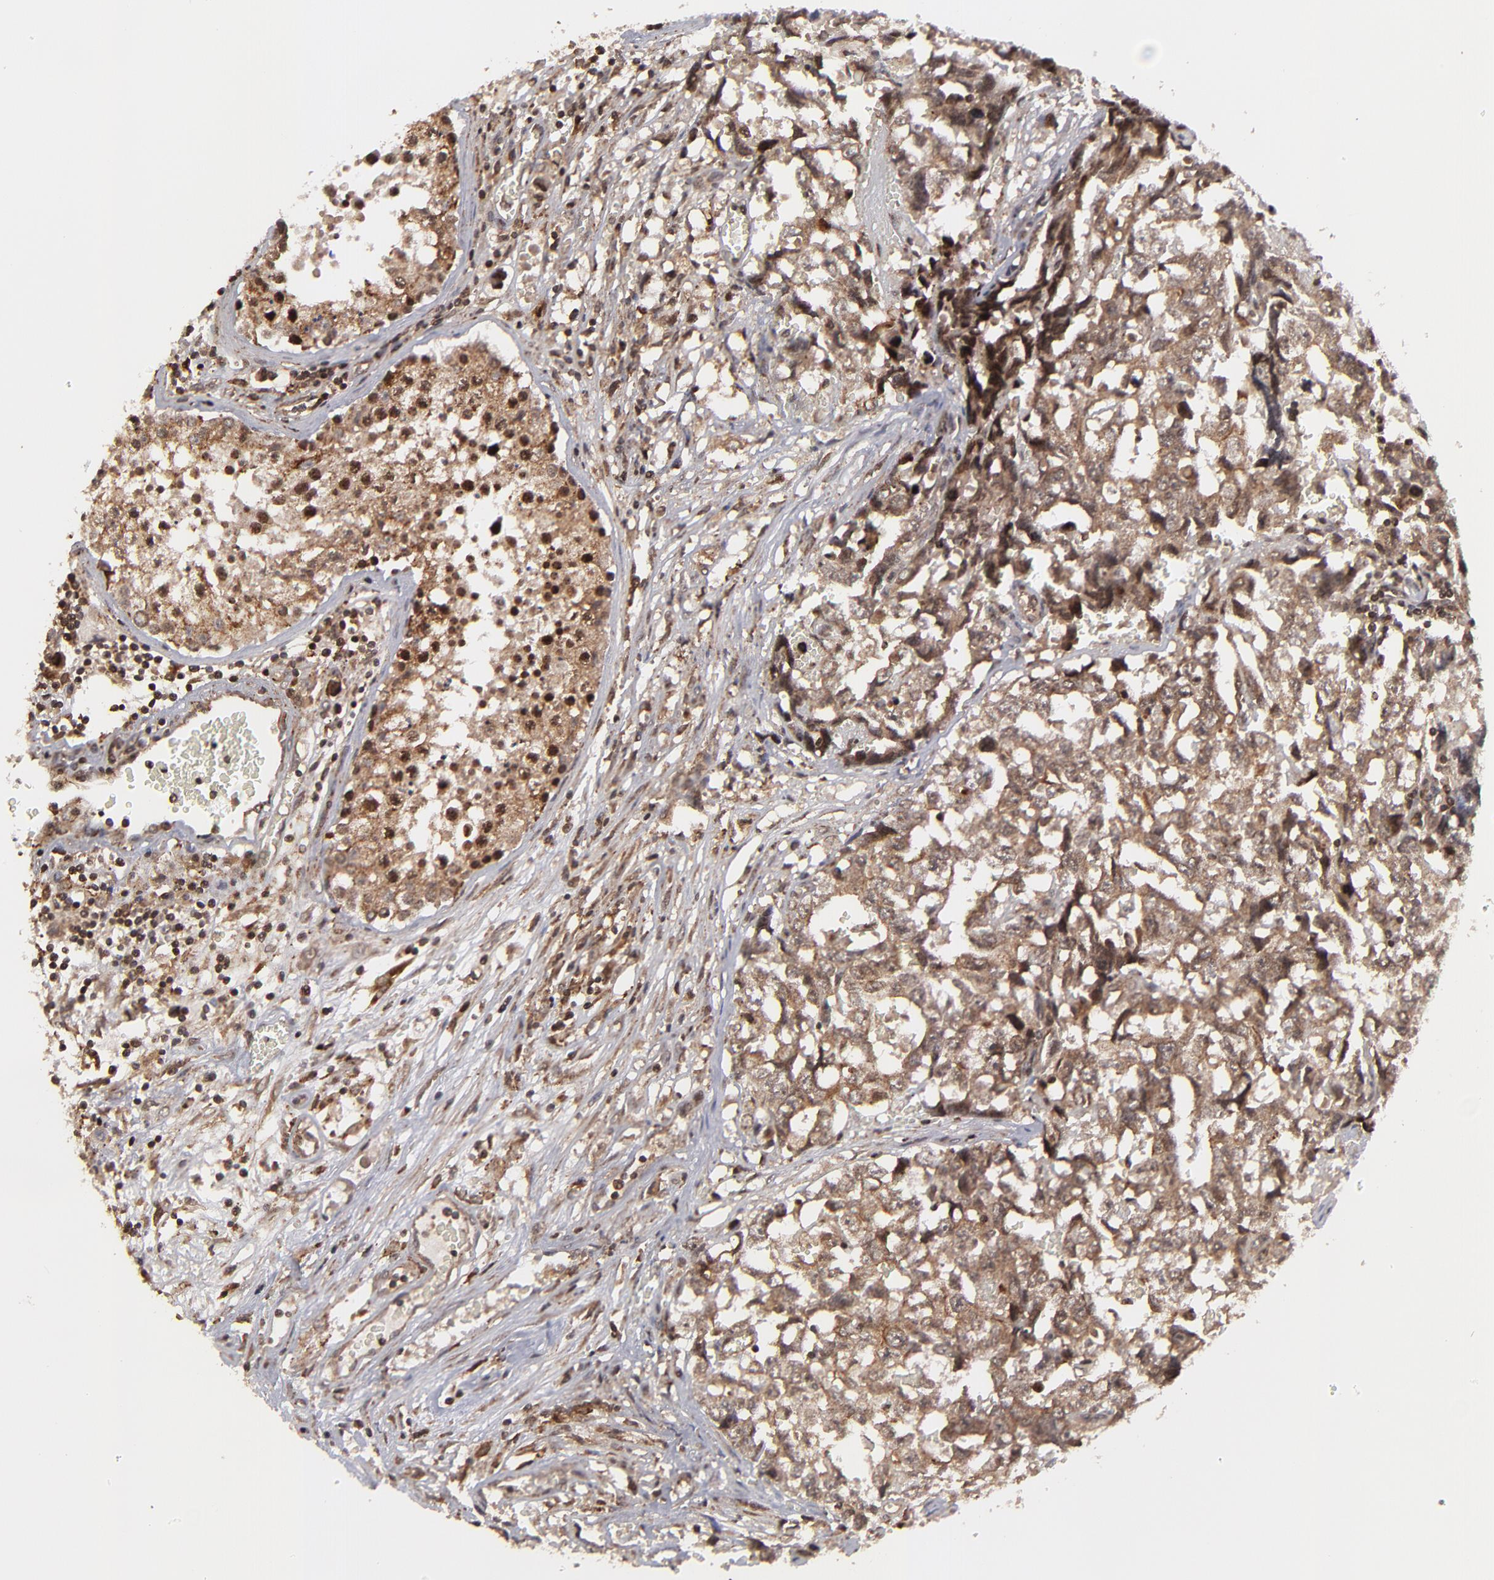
{"staining": {"intensity": "strong", "quantity": ">75%", "location": "cytoplasmic/membranous,nuclear"}, "tissue": "testis cancer", "cell_type": "Tumor cells", "image_type": "cancer", "snomed": [{"axis": "morphology", "description": "Carcinoma, Embryonal, NOS"}, {"axis": "topography", "description": "Testis"}], "caption": "Immunohistochemistry (IHC) of human embryonal carcinoma (testis) demonstrates high levels of strong cytoplasmic/membranous and nuclear staining in approximately >75% of tumor cells.", "gene": "RGS6", "patient": {"sex": "male", "age": 31}}